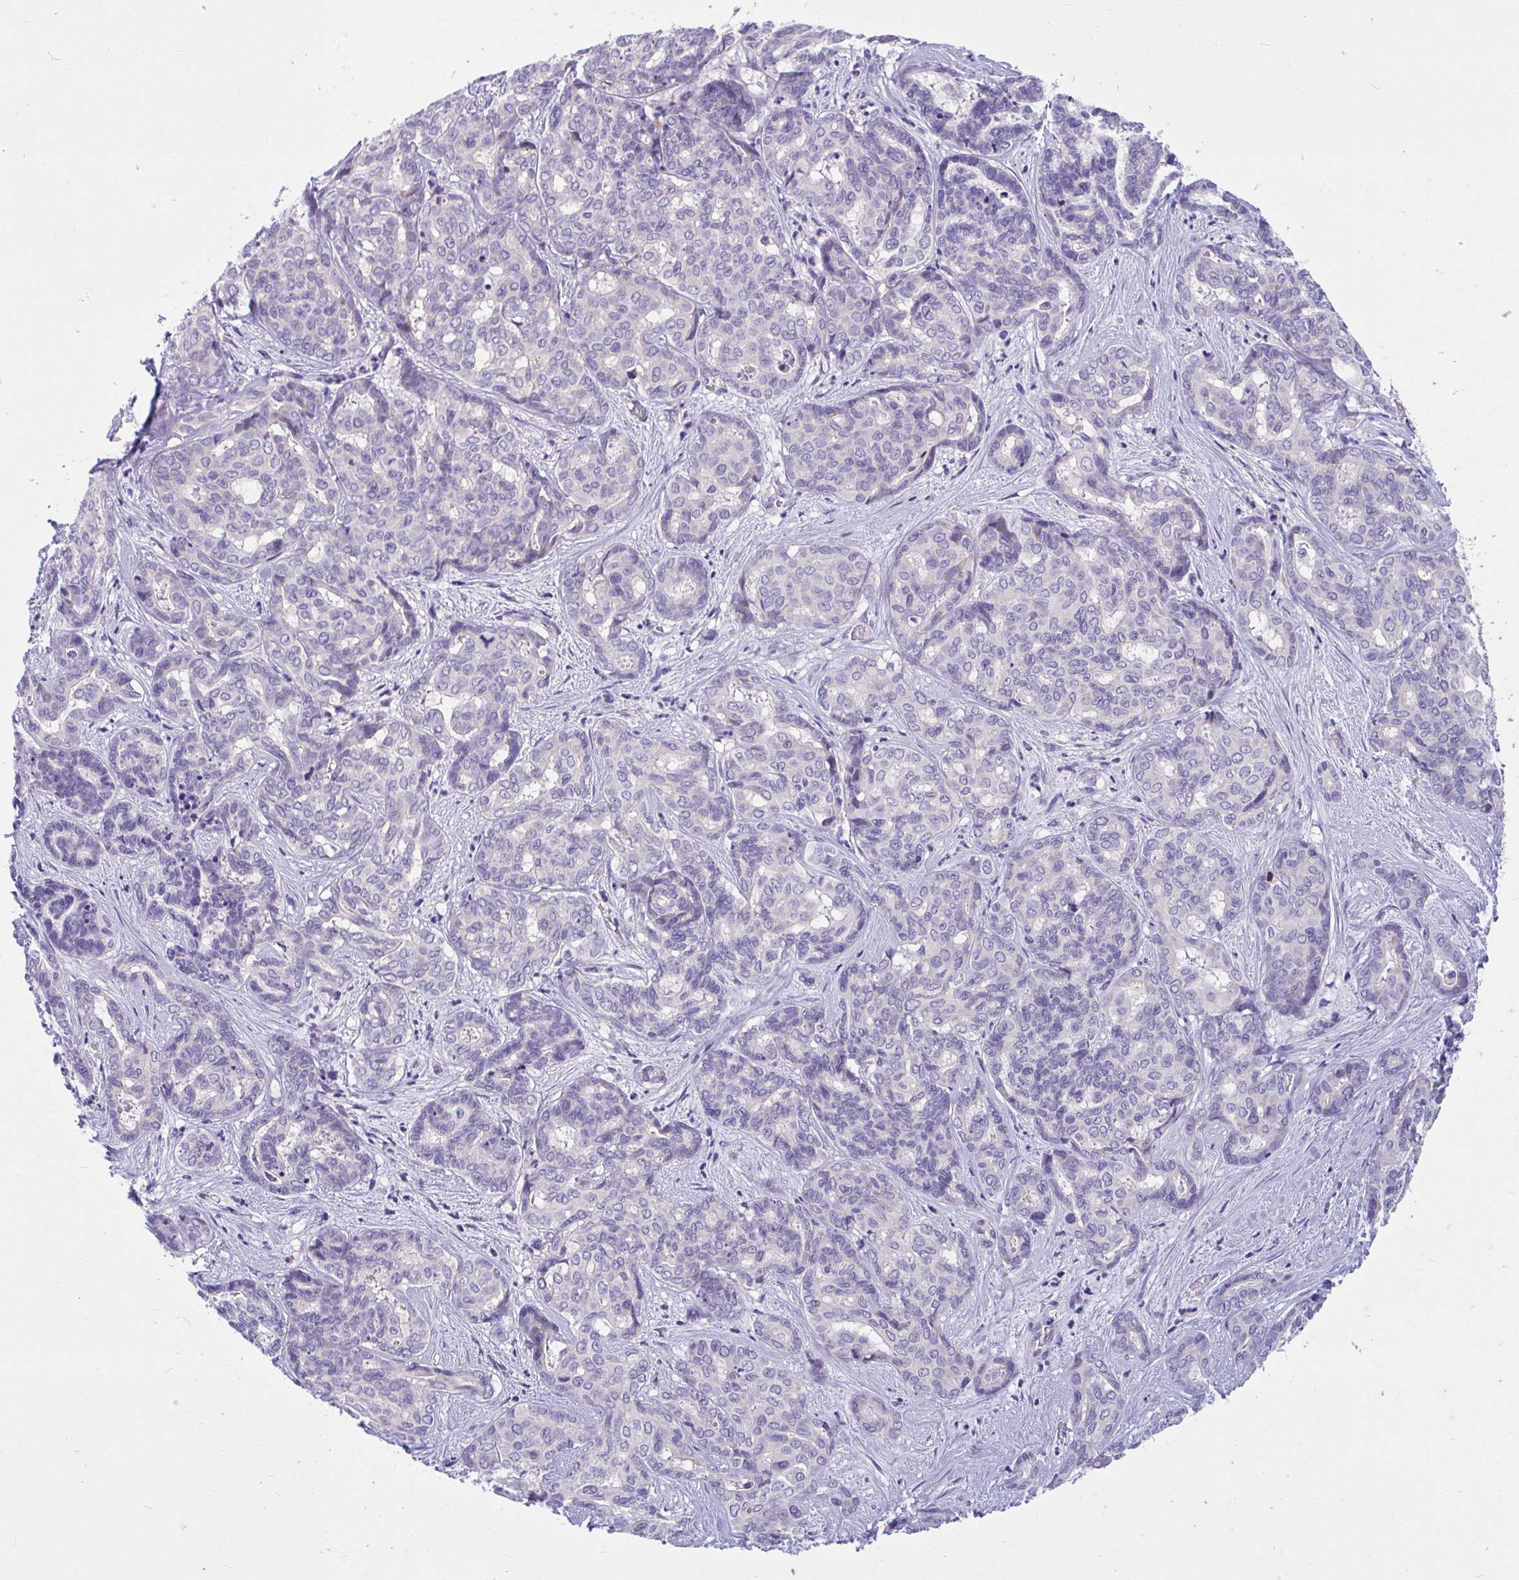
{"staining": {"intensity": "negative", "quantity": "none", "location": "none"}, "tissue": "liver cancer", "cell_type": "Tumor cells", "image_type": "cancer", "snomed": [{"axis": "morphology", "description": "Cholangiocarcinoma"}, {"axis": "topography", "description": "Liver"}], "caption": "DAB immunohistochemical staining of human liver cholangiocarcinoma shows no significant expression in tumor cells.", "gene": "OR13A1", "patient": {"sex": "female", "age": 64}}